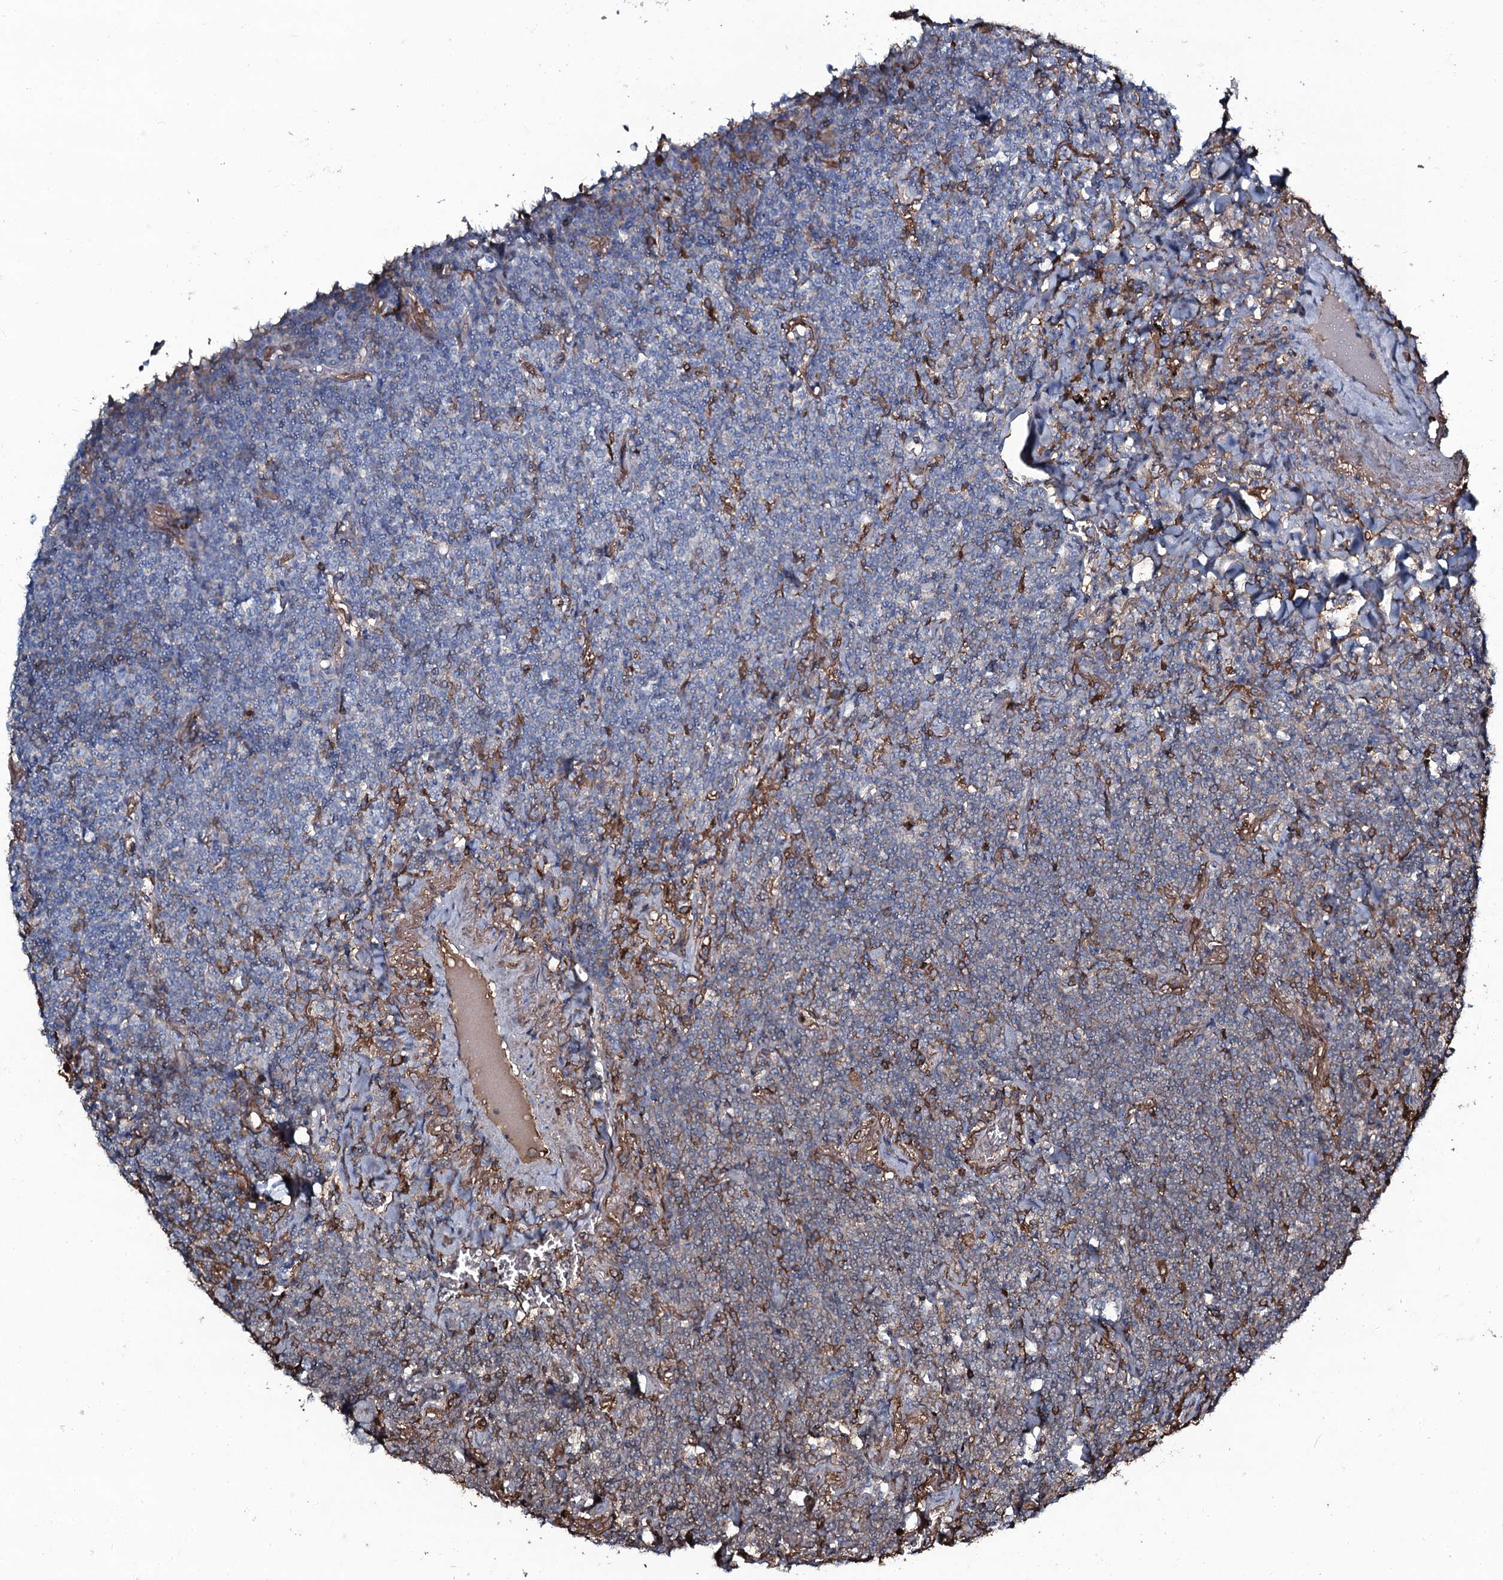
{"staining": {"intensity": "weak", "quantity": "25%-75%", "location": "cytoplasmic/membranous"}, "tissue": "lymphoma", "cell_type": "Tumor cells", "image_type": "cancer", "snomed": [{"axis": "morphology", "description": "Malignant lymphoma, non-Hodgkin's type, Low grade"}, {"axis": "topography", "description": "Lung"}], "caption": "Brown immunohistochemical staining in lymphoma exhibits weak cytoplasmic/membranous positivity in about 25%-75% of tumor cells. Nuclei are stained in blue.", "gene": "EDN1", "patient": {"sex": "female", "age": 71}}